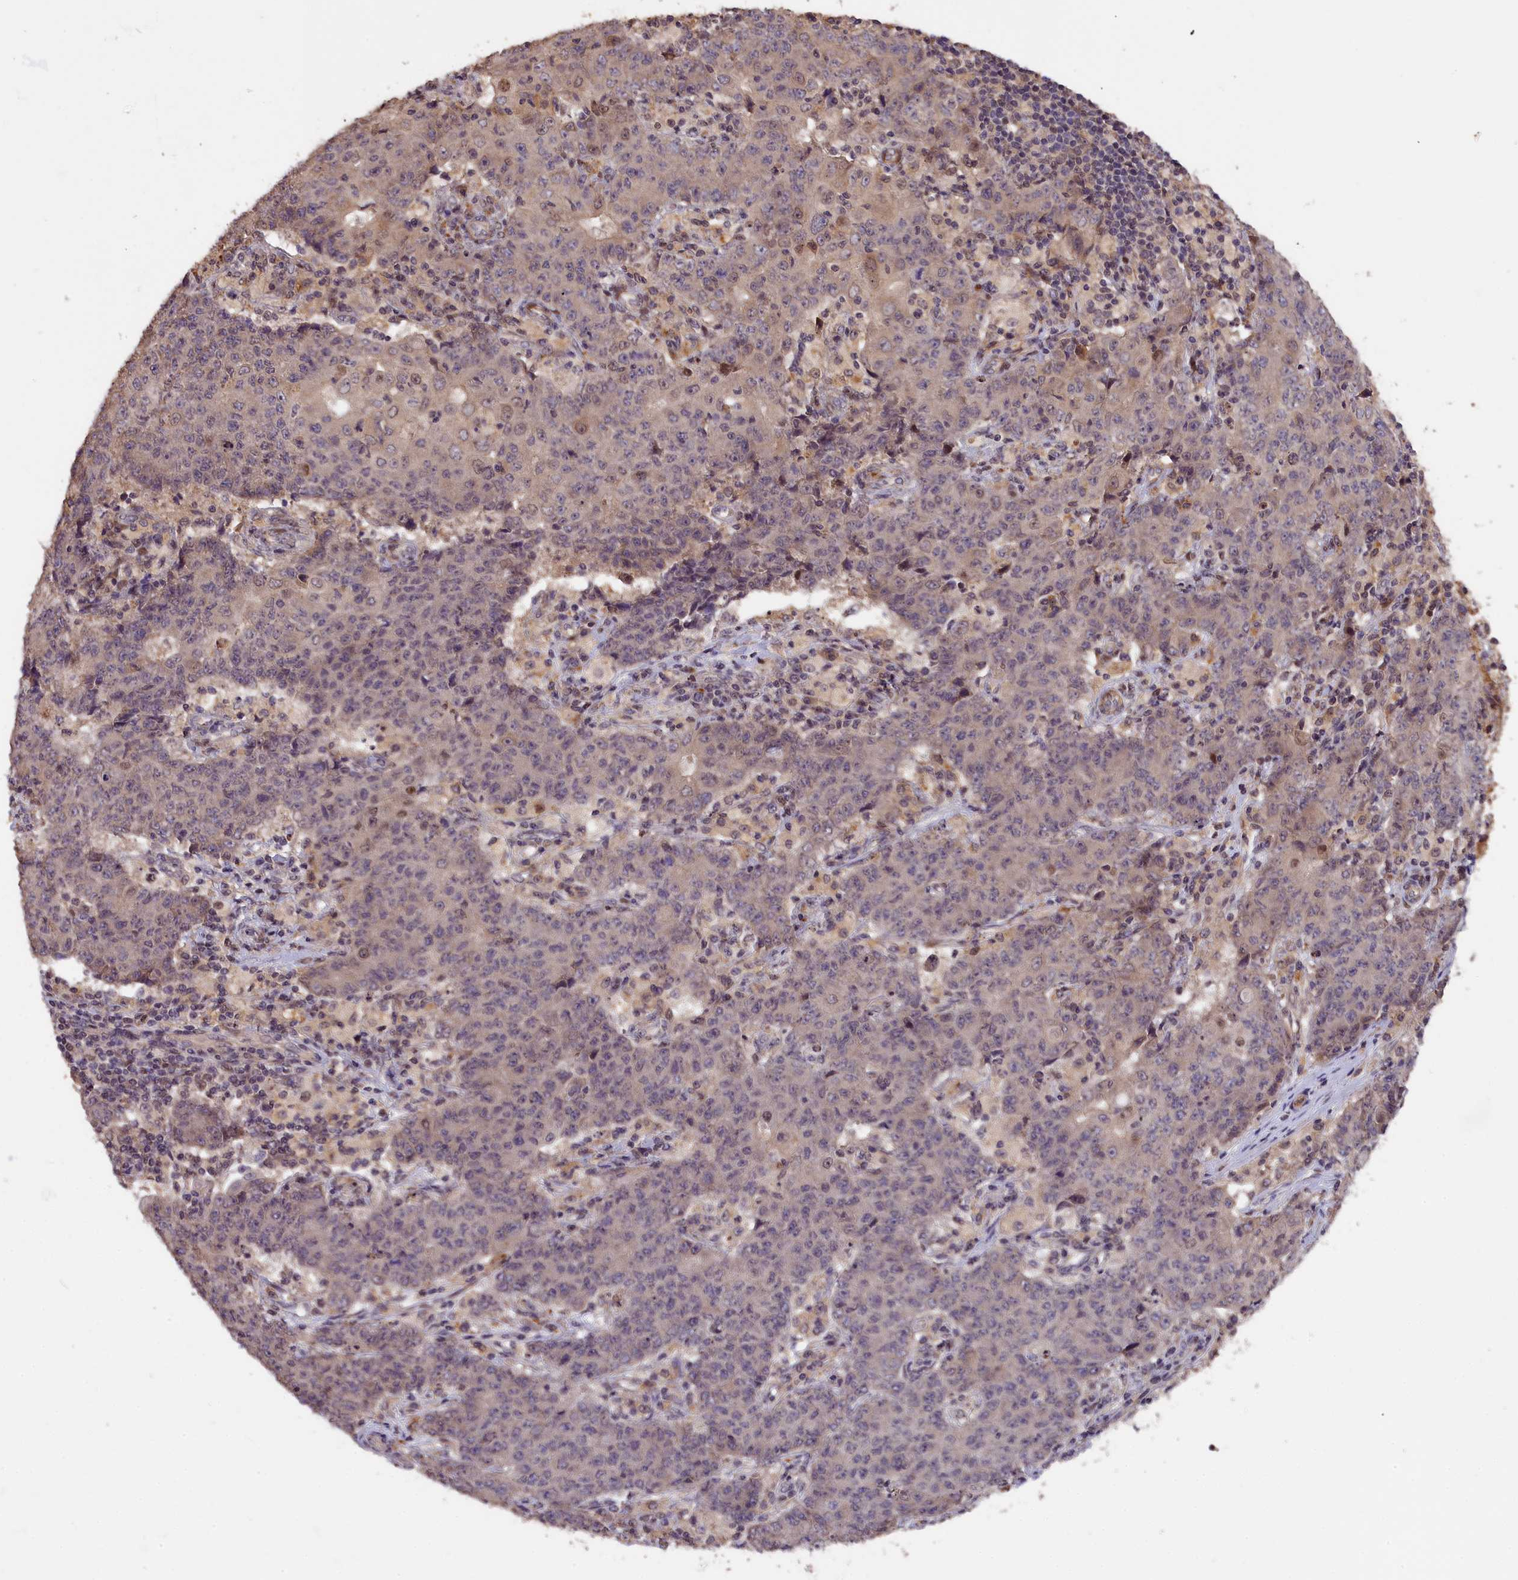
{"staining": {"intensity": "weak", "quantity": "<25%", "location": "cytoplasmic/membranous"}, "tissue": "ovarian cancer", "cell_type": "Tumor cells", "image_type": "cancer", "snomed": [{"axis": "morphology", "description": "Carcinoma, endometroid"}, {"axis": "topography", "description": "Ovary"}], "caption": "Immunohistochemistry (IHC) image of neoplastic tissue: human ovarian cancer (endometroid carcinoma) stained with DAB displays no significant protein expression in tumor cells. (Stains: DAB immunohistochemistry (IHC) with hematoxylin counter stain, Microscopy: brightfield microscopy at high magnification).", "gene": "DNAJB9", "patient": {"sex": "female", "age": 42}}